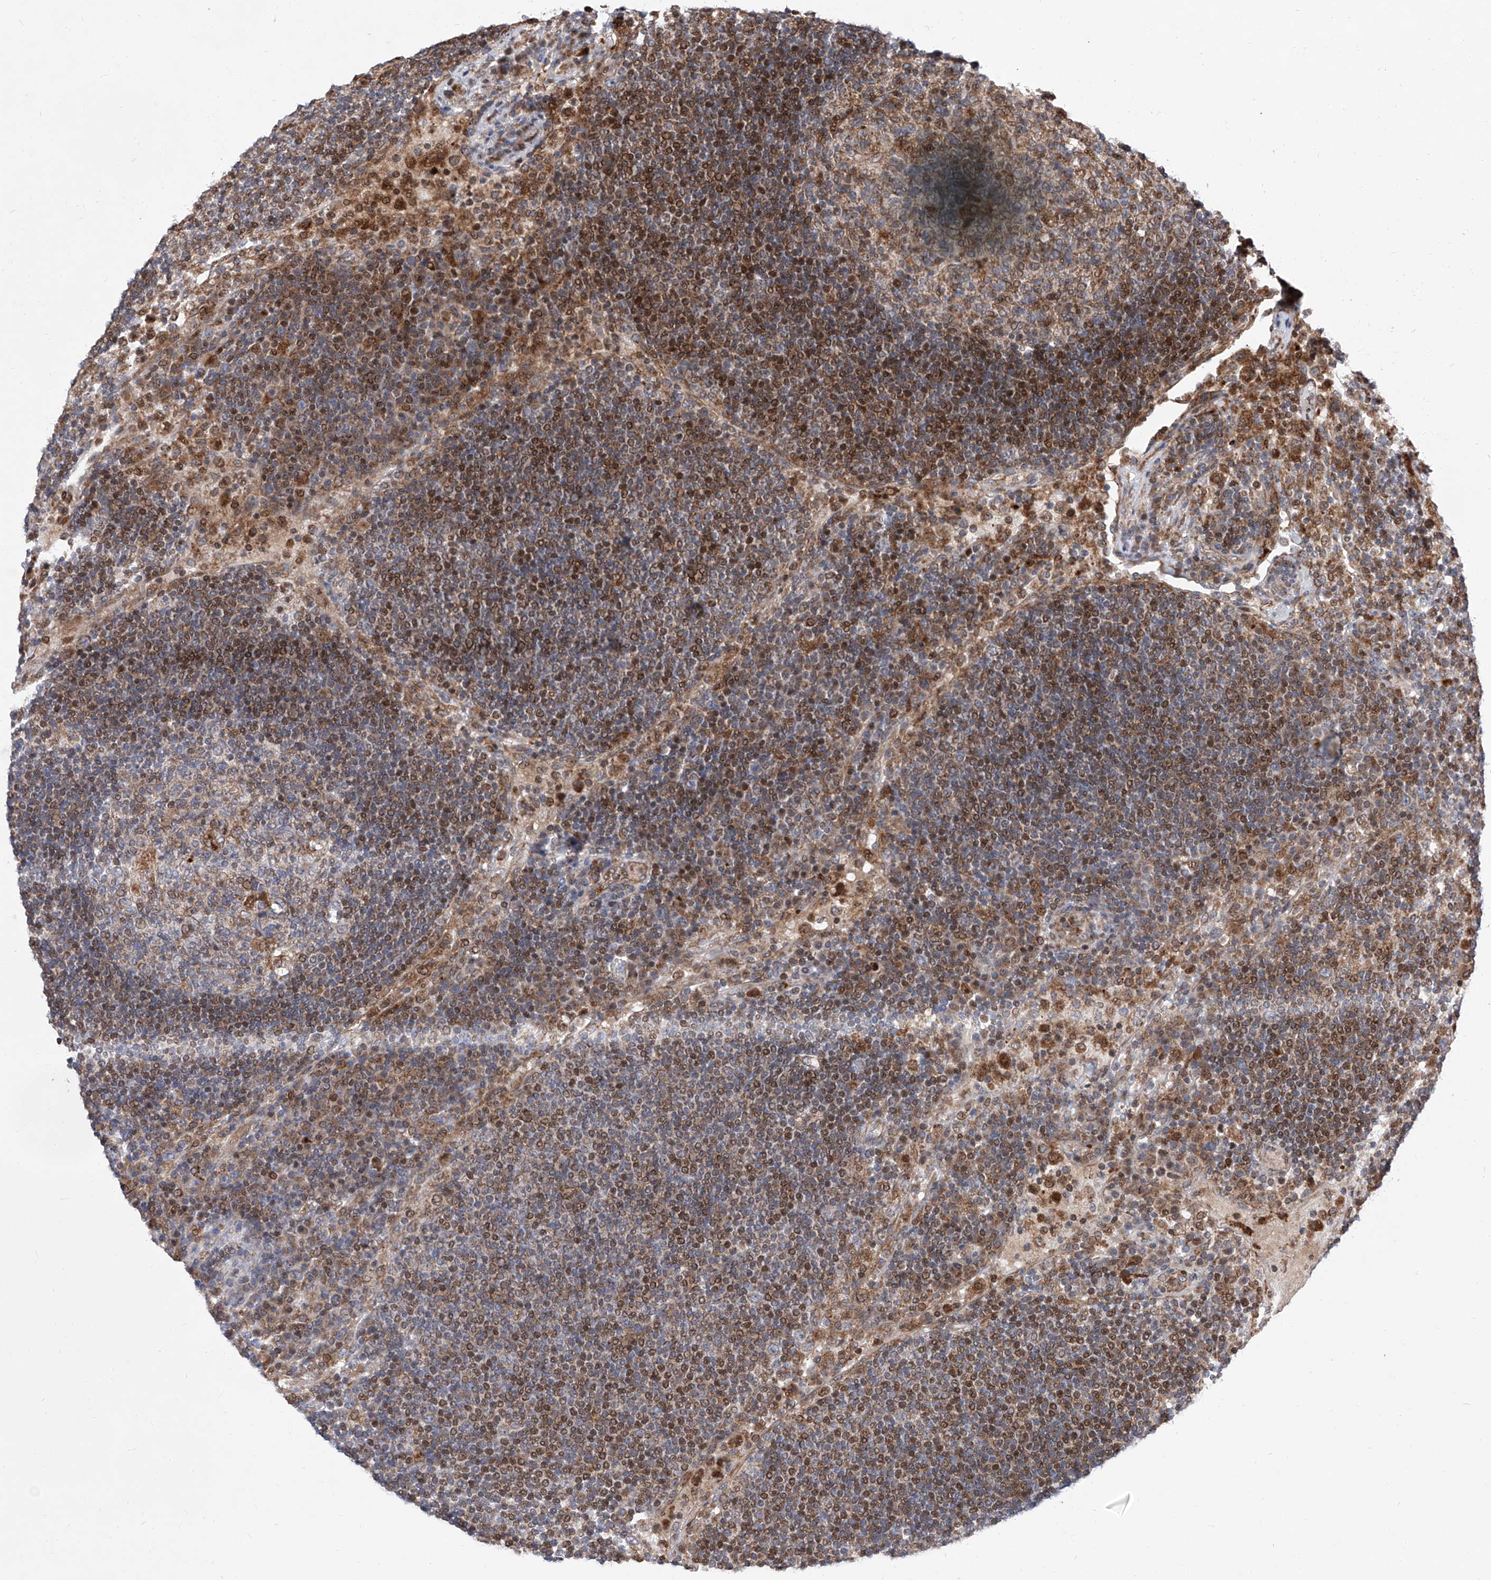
{"staining": {"intensity": "moderate", "quantity": "<25%", "location": "nuclear"}, "tissue": "lymph node", "cell_type": "Germinal center cells", "image_type": "normal", "snomed": [{"axis": "morphology", "description": "Normal tissue, NOS"}, {"axis": "topography", "description": "Lymph node"}], "caption": "Immunohistochemistry staining of benign lymph node, which reveals low levels of moderate nuclear staining in approximately <25% of germinal center cells indicating moderate nuclear protein staining. The staining was performed using DAB (brown) for protein detection and nuclei were counterstained in hematoxylin (blue).", "gene": "FARP2", "patient": {"sex": "female", "age": 53}}